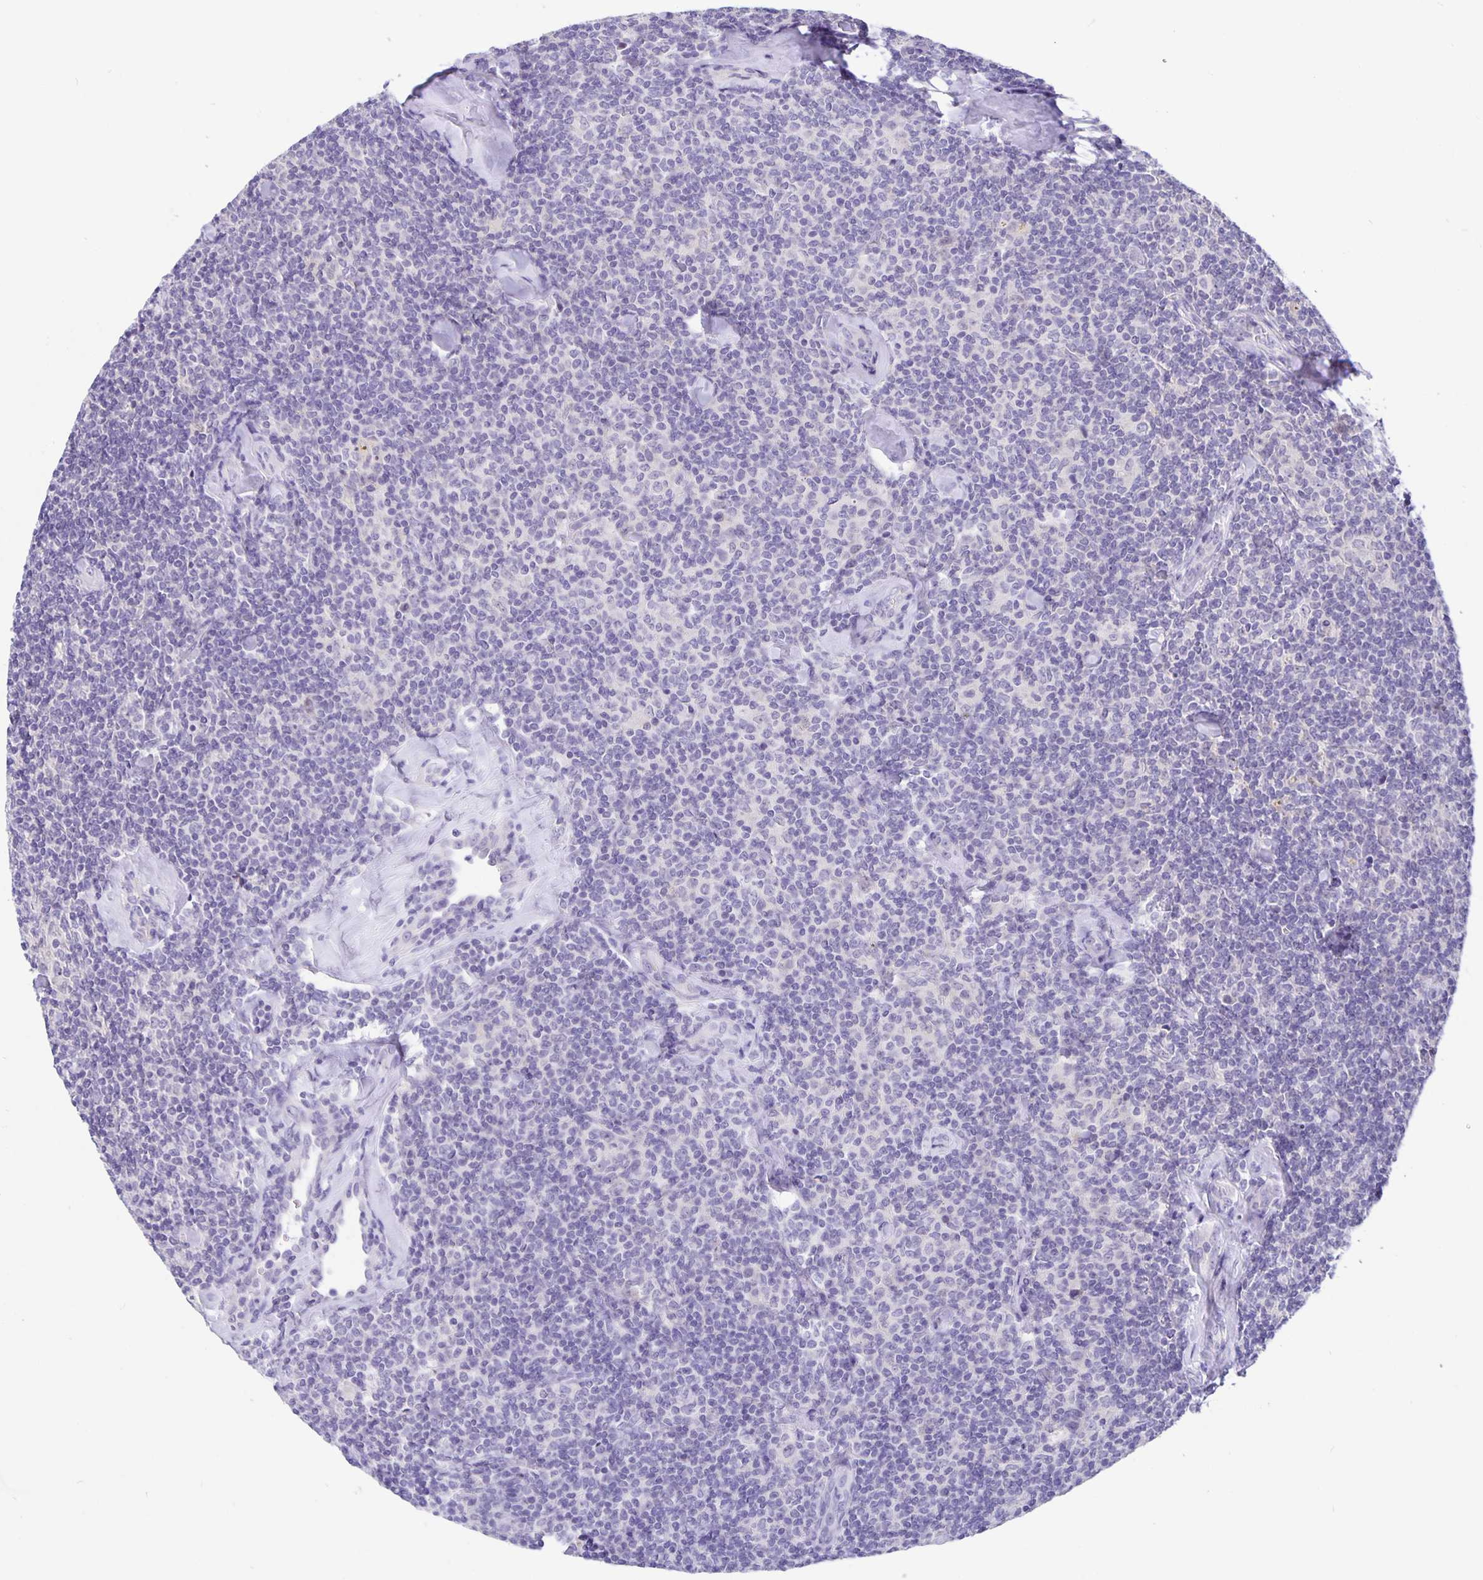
{"staining": {"intensity": "negative", "quantity": "none", "location": "none"}, "tissue": "lymphoma", "cell_type": "Tumor cells", "image_type": "cancer", "snomed": [{"axis": "morphology", "description": "Malignant lymphoma, non-Hodgkin's type, Low grade"}, {"axis": "topography", "description": "Lymph node"}], "caption": "Photomicrograph shows no significant protein expression in tumor cells of low-grade malignant lymphoma, non-Hodgkin's type. Brightfield microscopy of immunohistochemistry (IHC) stained with DAB (3,3'-diaminobenzidine) (brown) and hematoxylin (blue), captured at high magnification.", "gene": "ERMN", "patient": {"sex": "female", "age": 56}}